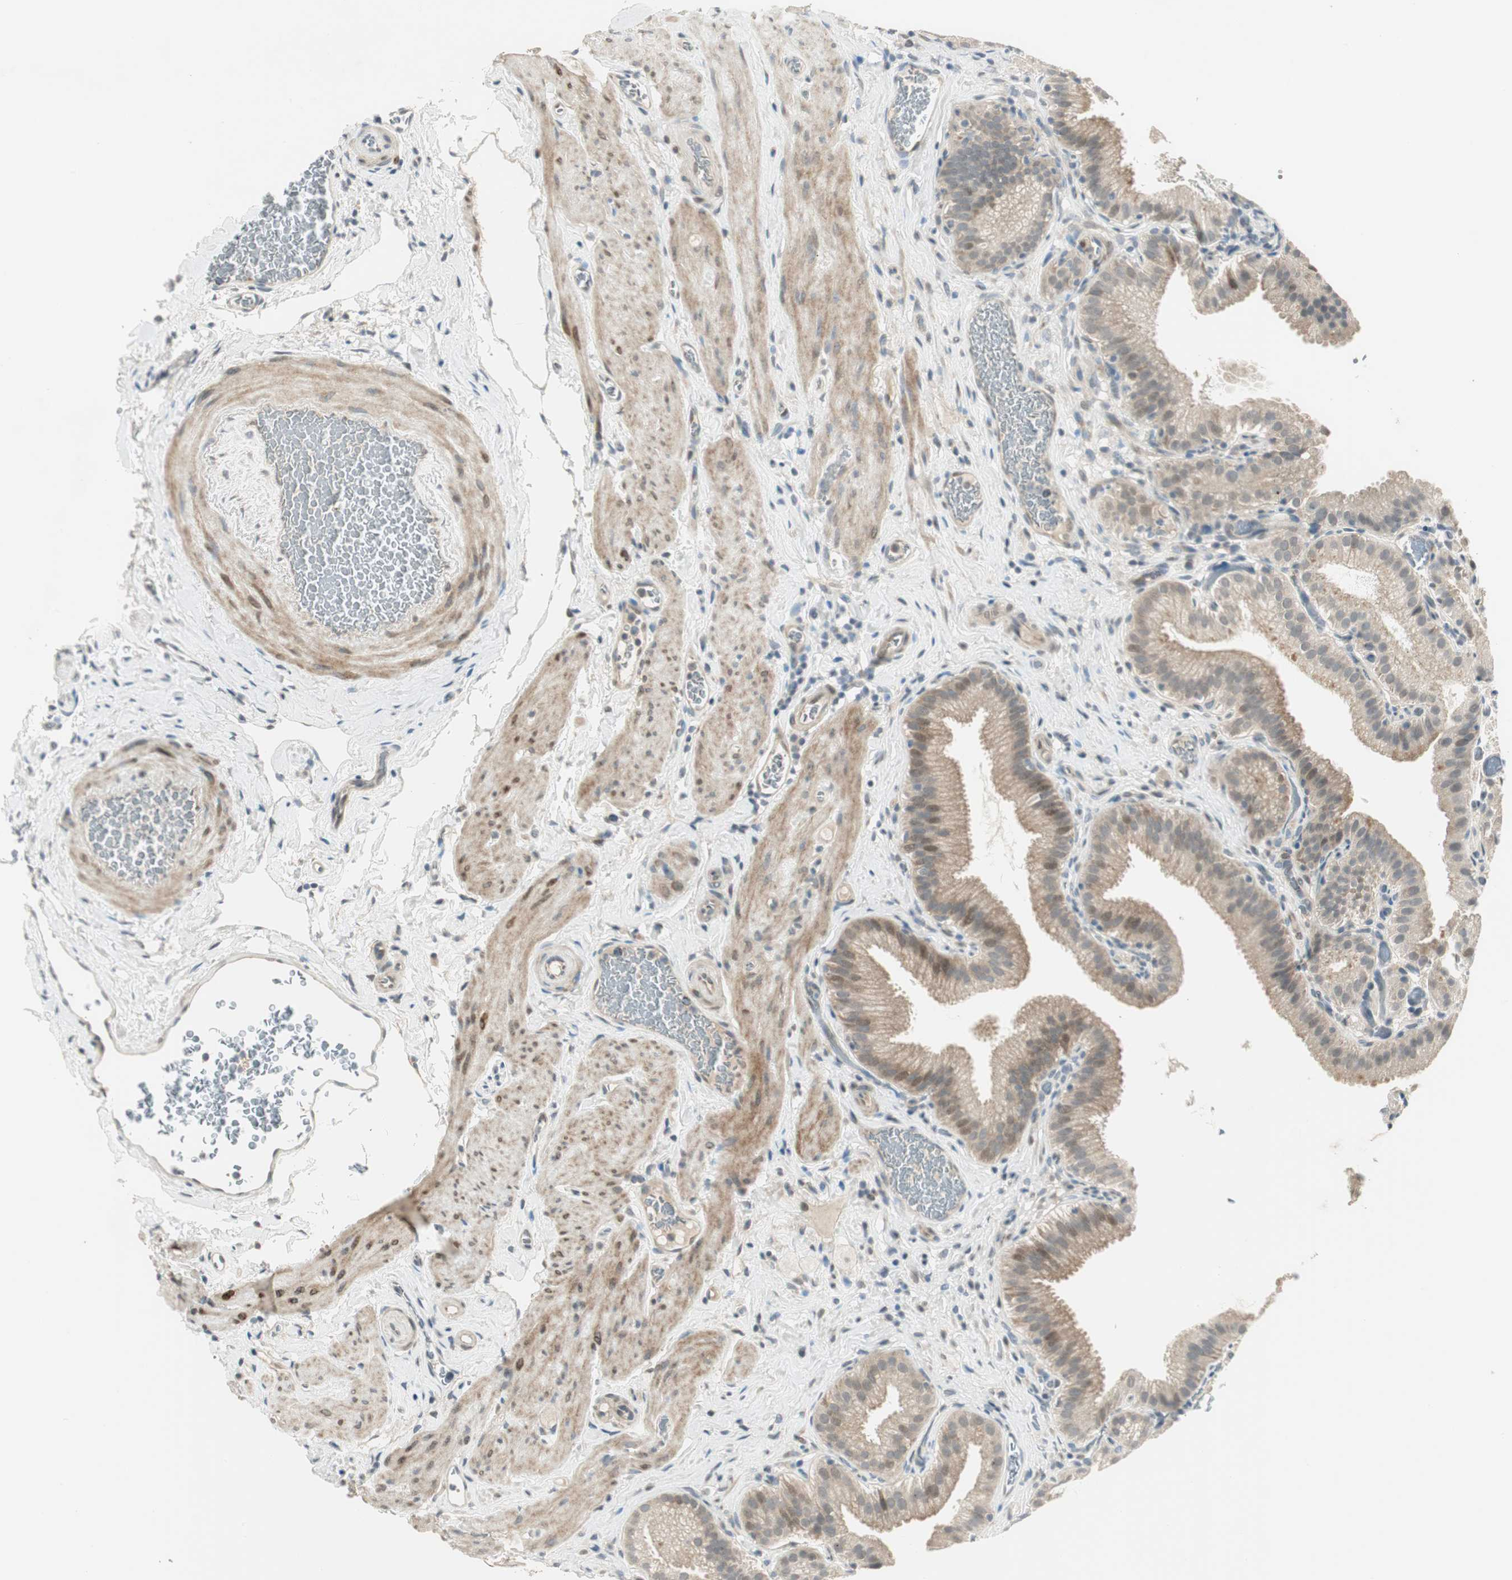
{"staining": {"intensity": "weak", "quantity": "25%-75%", "location": "cytoplasmic/membranous"}, "tissue": "gallbladder", "cell_type": "Glandular cells", "image_type": "normal", "snomed": [{"axis": "morphology", "description": "Normal tissue, NOS"}, {"axis": "topography", "description": "Gallbladder"}], "caption": "Gallbladder stained with immunohistochemistry shows weak cytoplasmic/membranous positivity in about 25%-75% of glandular cells.", "gene": "PCDHB15", "patient": {"sex": "male", "age": 54}}